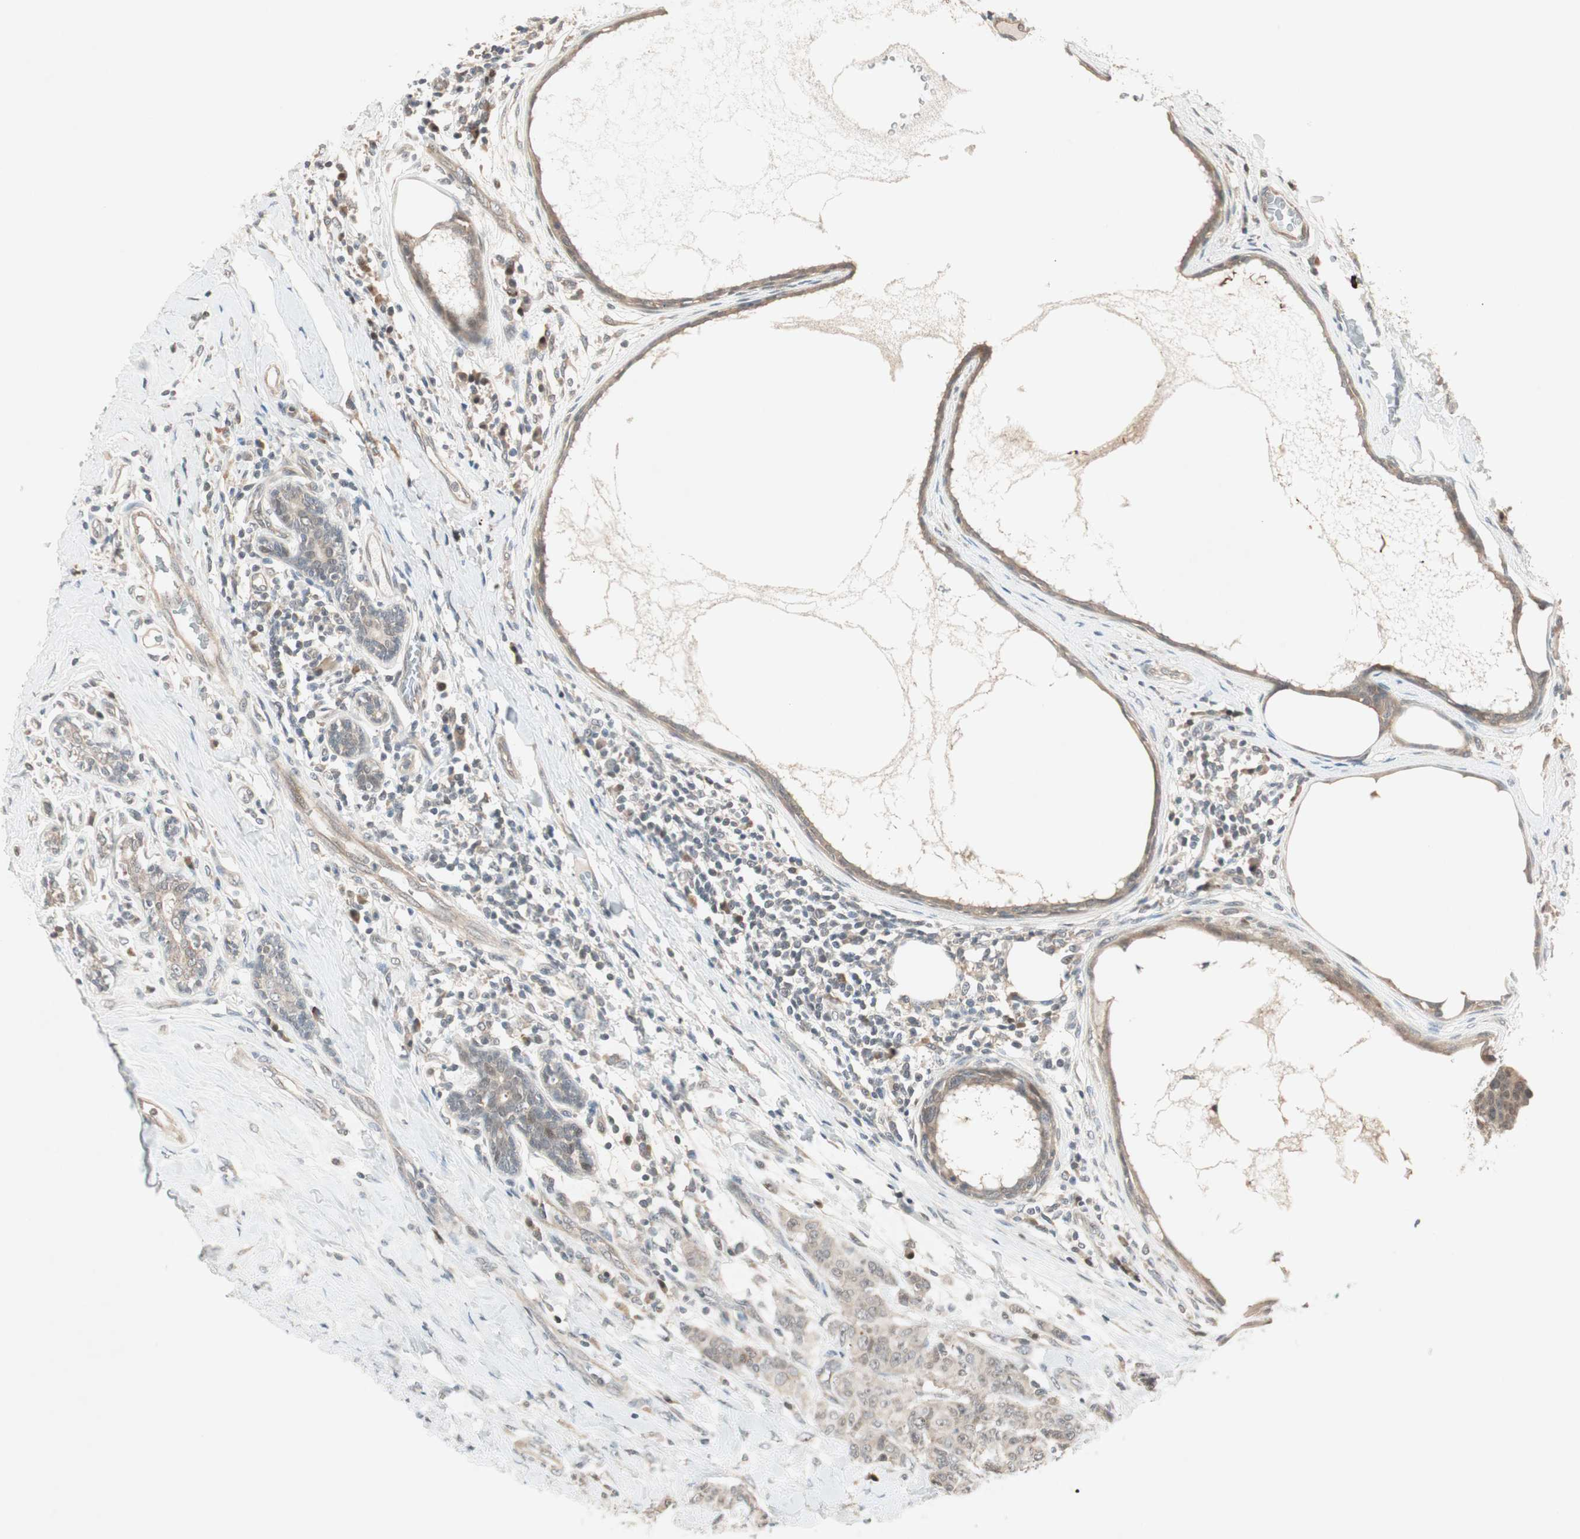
{"staining": {"intensity": "weak", "quantity": "25%-75%", "location": "cytoplasmic/membranous,nuclear"}, "tissue": "breast cancer", "cell_type": "Tumor cells", "image_type": "cancer", "snomed": [{"axis": "morphology", "description": "Duct carcinoma"}, {"axis": "topography", "description": "Breast"}], "caption": "The histopathology image displays a brown stain indicating the presence of a protein in the cytoplasmic/membranous and nuclear of tumor cells in breast infiltrating ductal carcinoma.", "gene": "PGBD1", "patient": {"sex": "female", "age": 40}}